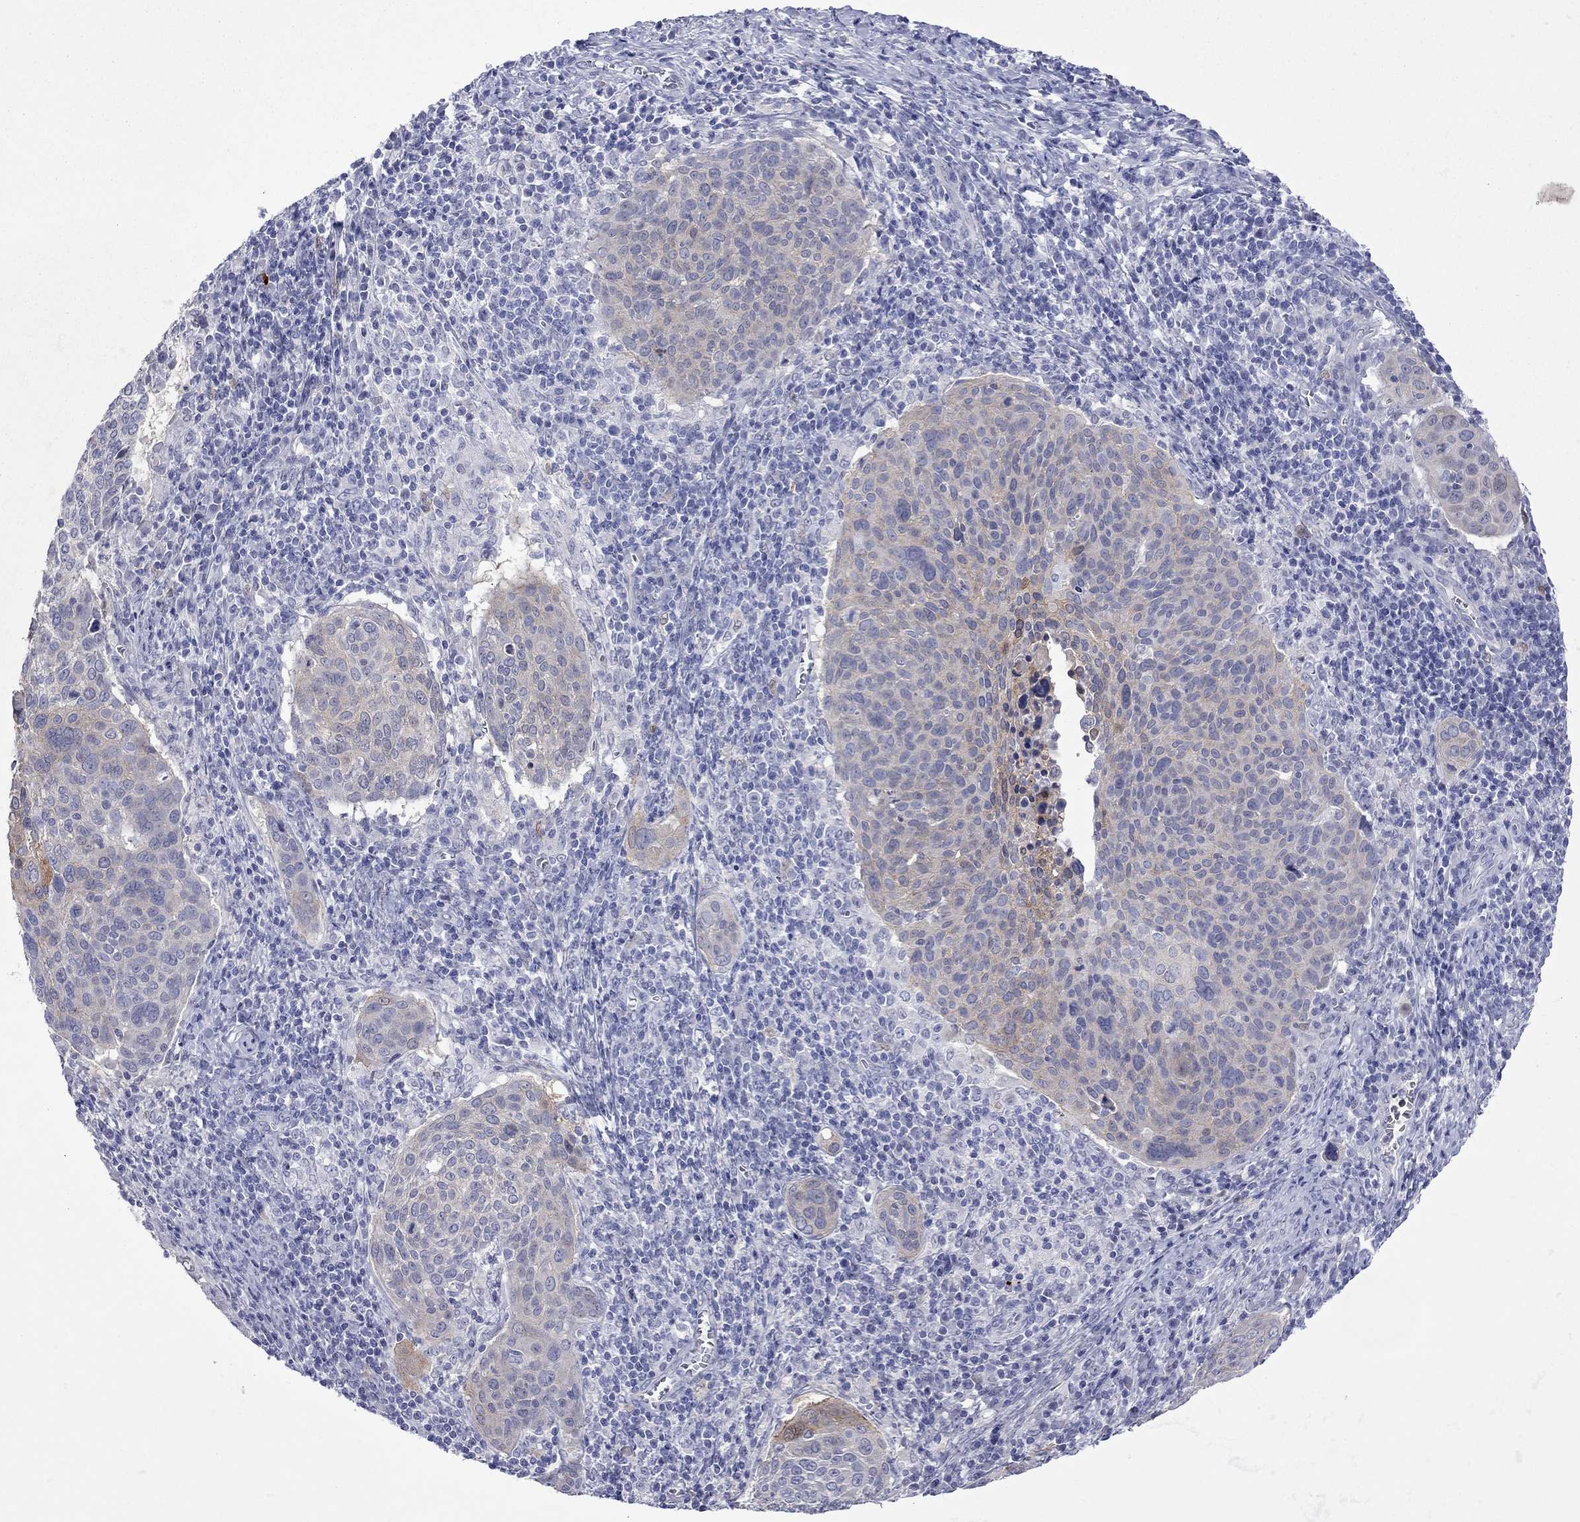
{"staining": {"intensity": "weak", "quantity": "25%-75%", "location": "cytoplasmic/membranous"}, "tissue": "cervical cancer", "cell_type": "Tumor cells", "image_type": "cancer", "snomed": [{"axis": "morphology", "description": "Squamous cell carcinoma, NOS"}, {"axis": "topography", "description": "Cervix"}], "caption": "Squamous cell carcinoma (cervical) stained for a protein displays weak cytoplasmic/membranous positivity in tumor cells. The staining was performed using DAB (3,3'-diaminobenzidine), with brown indicating positive protein expression. Nuclei are stained blue with hematoxylin.", "gene": "CTNNBIP1", "patient": {"sex": "female", "age": 39}}